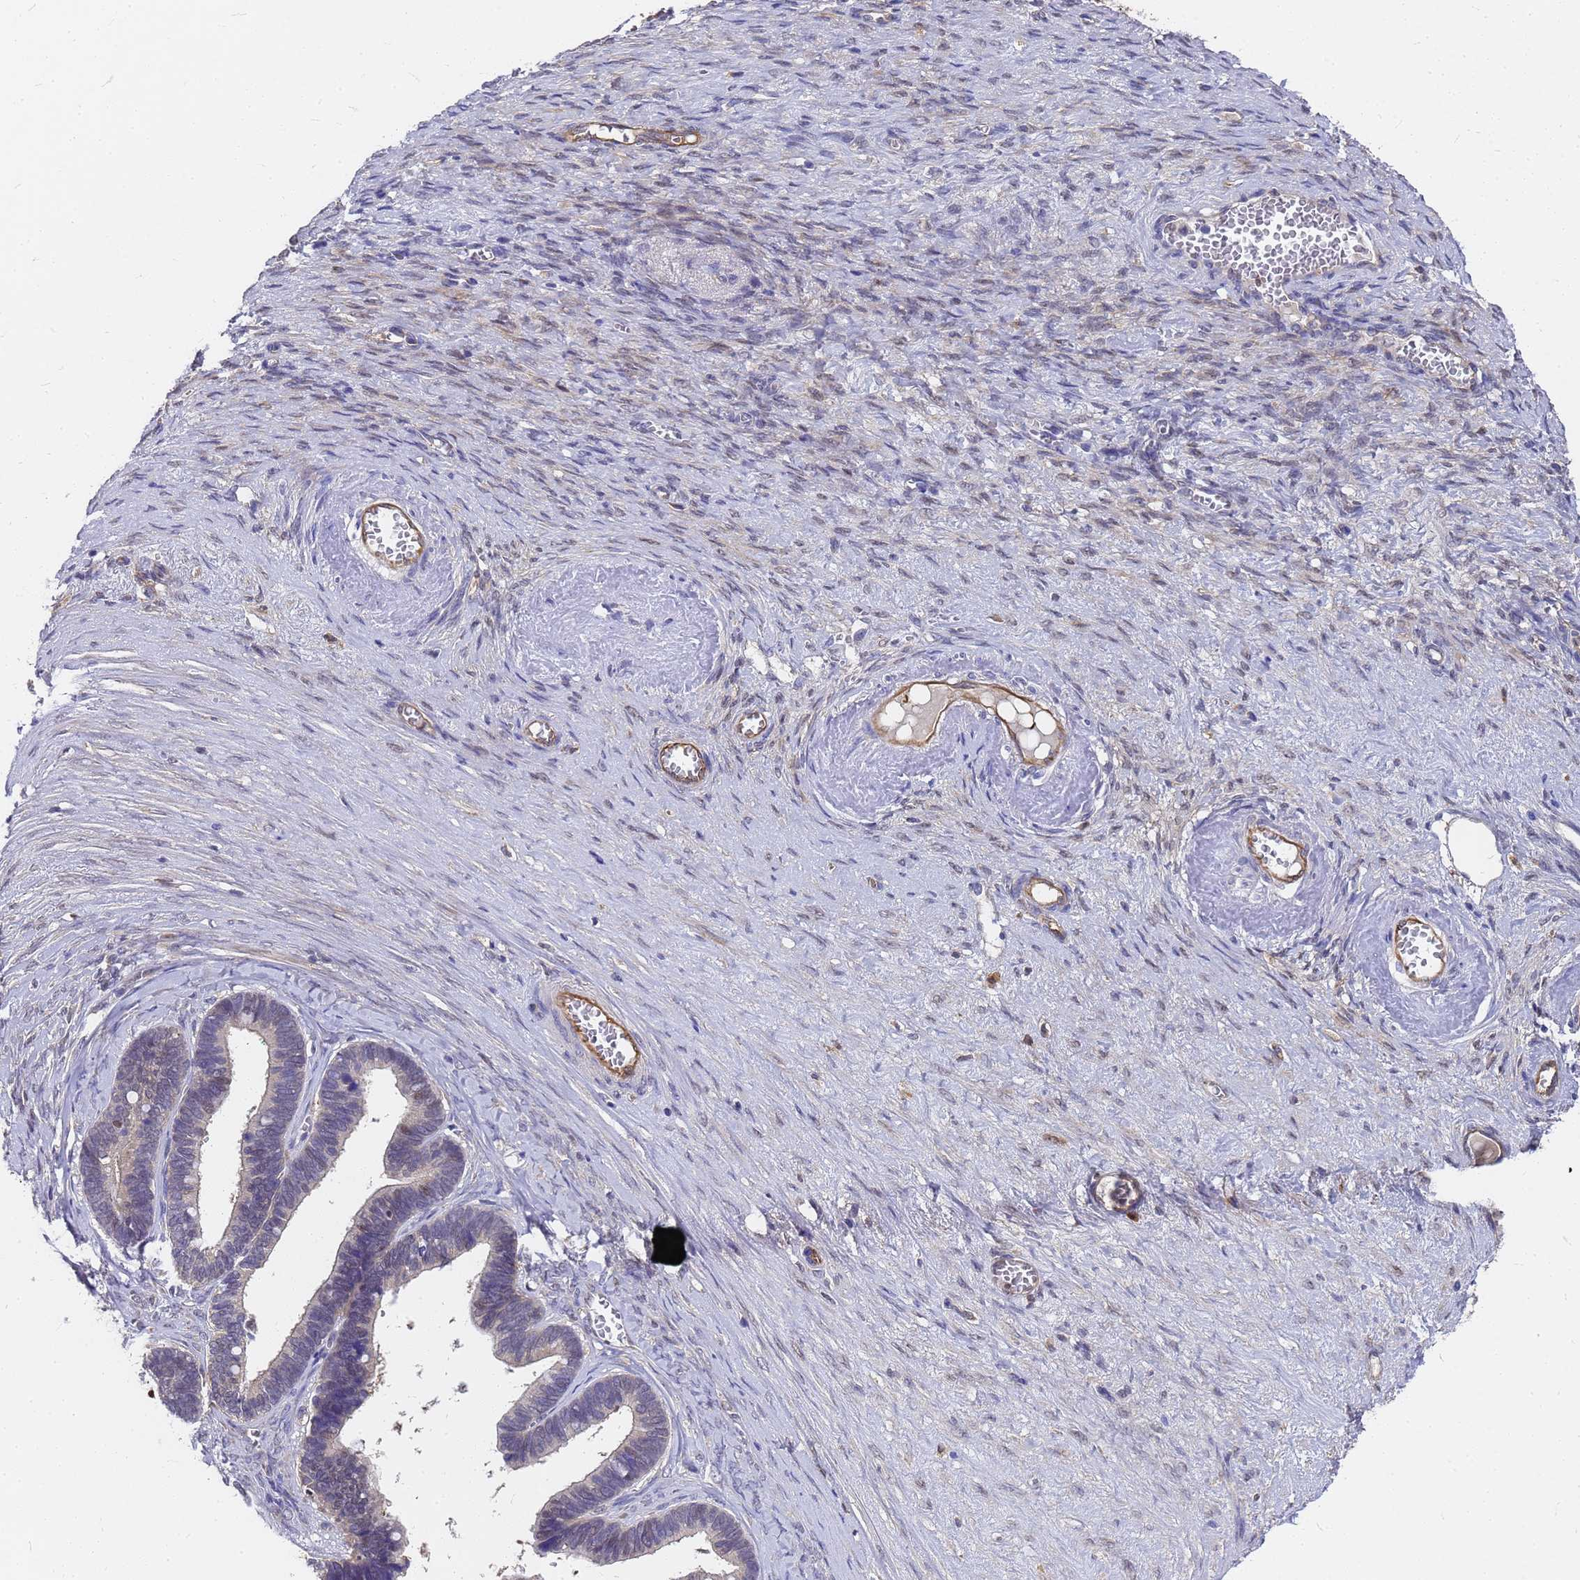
{"staining": {"intensity": "negative", "quantity": "none", "location": "none"}, "tissue": "ovarian cancer", "cell_type": "Tumor cells", "image_type": "cancer", "snomed": [{"axis": "morphology", "description": "Cystadenocarcinoma, serous, NOS"}, {"axis": "topography", "description": "Ovary"}], "caption": "IHC photomicrograph of neoplastic tissue: ovarian cancer stained with DAB (3,3'-diaminobenzidine) exhibits no significant protein expression in tumor cells.", "gene": "SLC35E2B", "patient": {"sex": "female", "age": 56}}